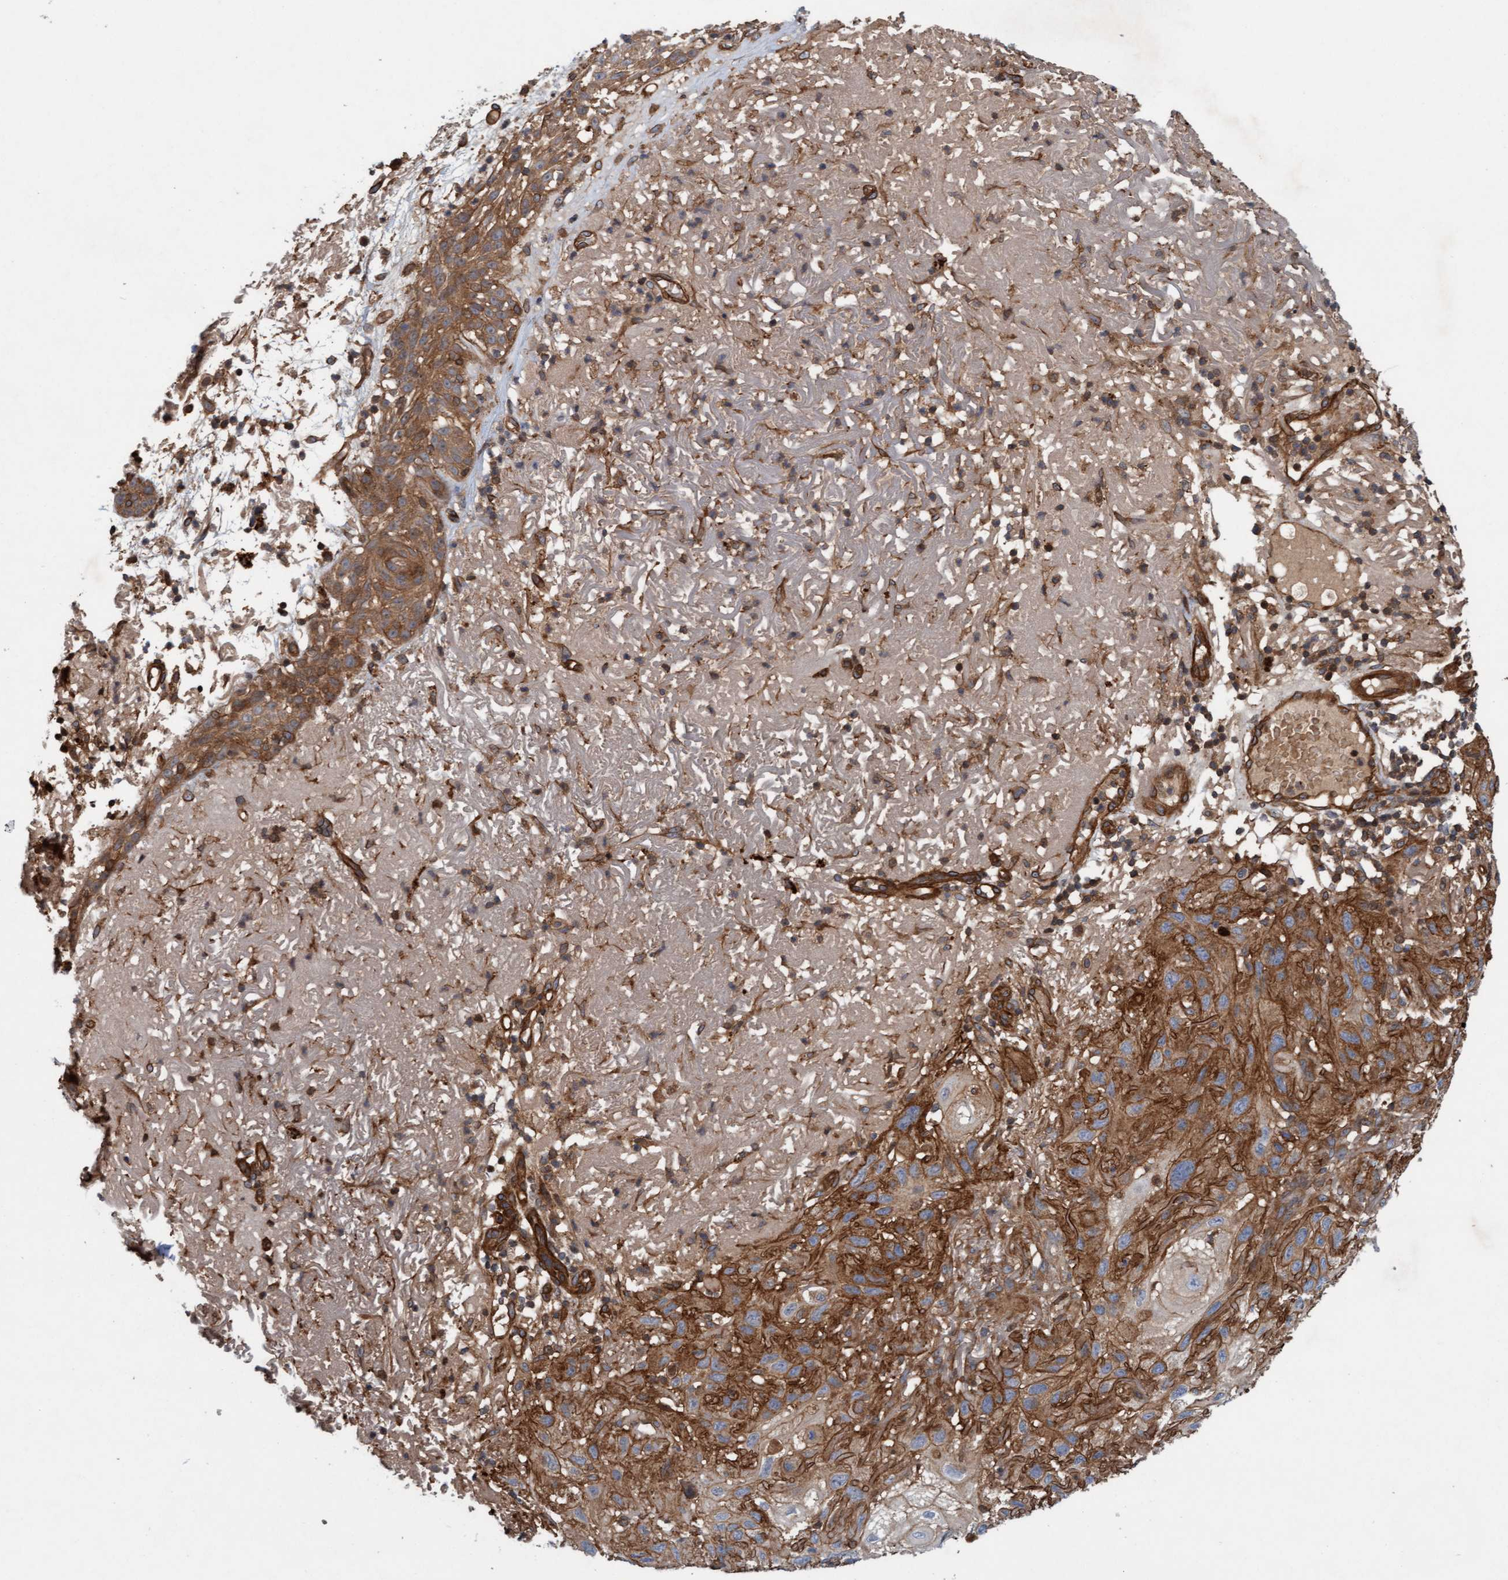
{"staining": {"intensity": "moderate", "quantity": ">75%", "location": "cytoplasmic/membranous"}, "tissue": "skin cancer", "cell_type": "Tumor cells", "image_type": "cancer", "snomed": [{"axis": "morphology", "description": "Squamous cell carcinoma, NOS"}, {"axis": "topography", "description": "Skin"}], "caption": "This histopathology image demonstrates skin squamous cell carcinoma stained with immunohistochemistry (IHC) to label a protein in brown. The cytoplasmic/membranous of tumor cells show moderate positivity for the protein. Nuclei are counter-stained blue.", "gene": "ERAL1", "patient": {"sex": "female", "age": 96}}